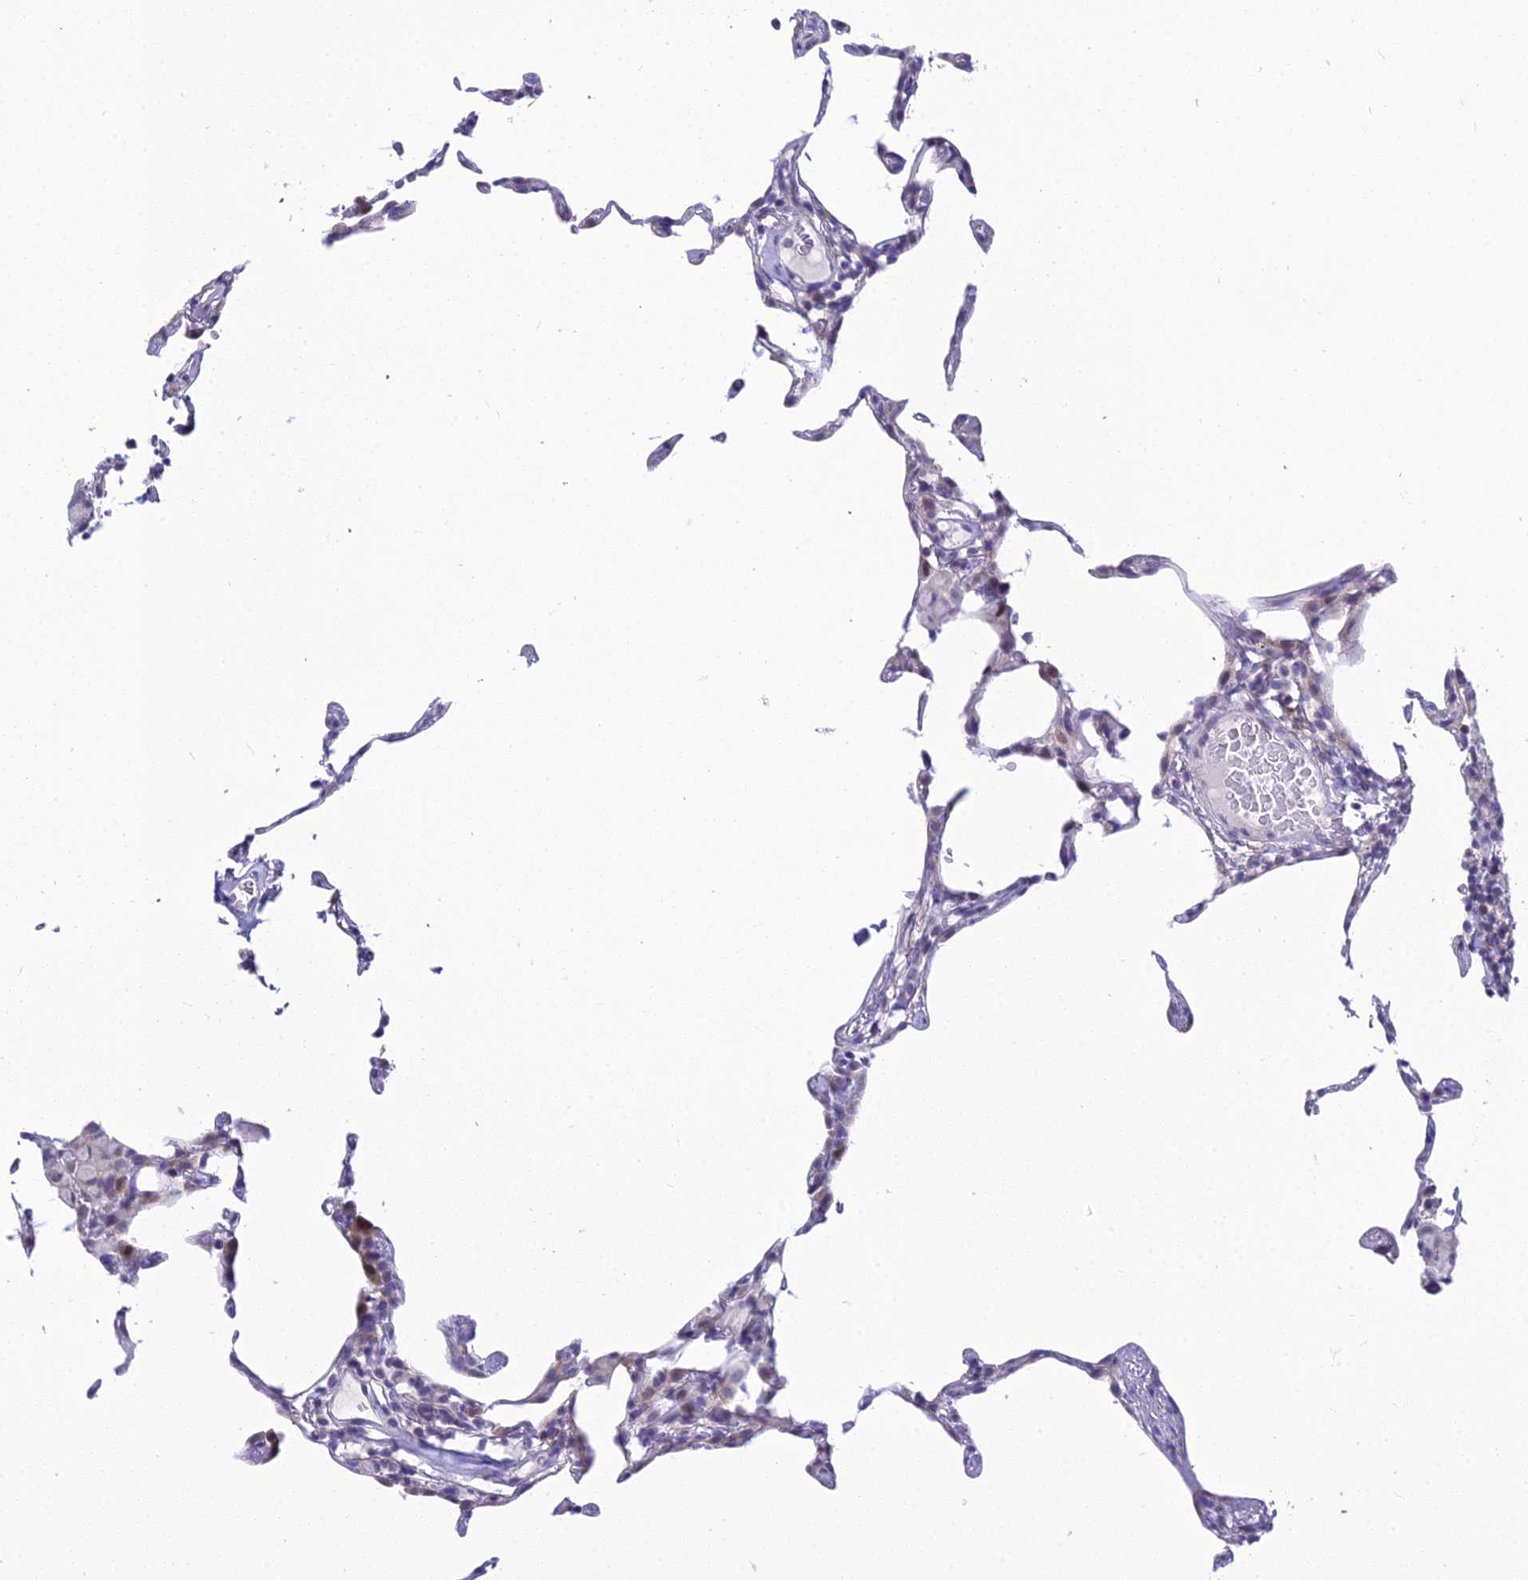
{"staining": {"intensity": "negative", "quantity": "none", "location": "none"}, "tissue": "lung", "cell_type": "Alveolar cells", "image_type": "normal", "snomed": [{"axis": "morphology", "description": "Normal tissue, NOS"}, {"axis": "topography", "description": "Lung"}], "caption": "A high-resolution image shows immunohistochemistry staining of benign lung, which exhibits no significant expression in alveolar cells.", "gene": "ZMIZ1", "patient": {"sex": "female", "age": 57}}